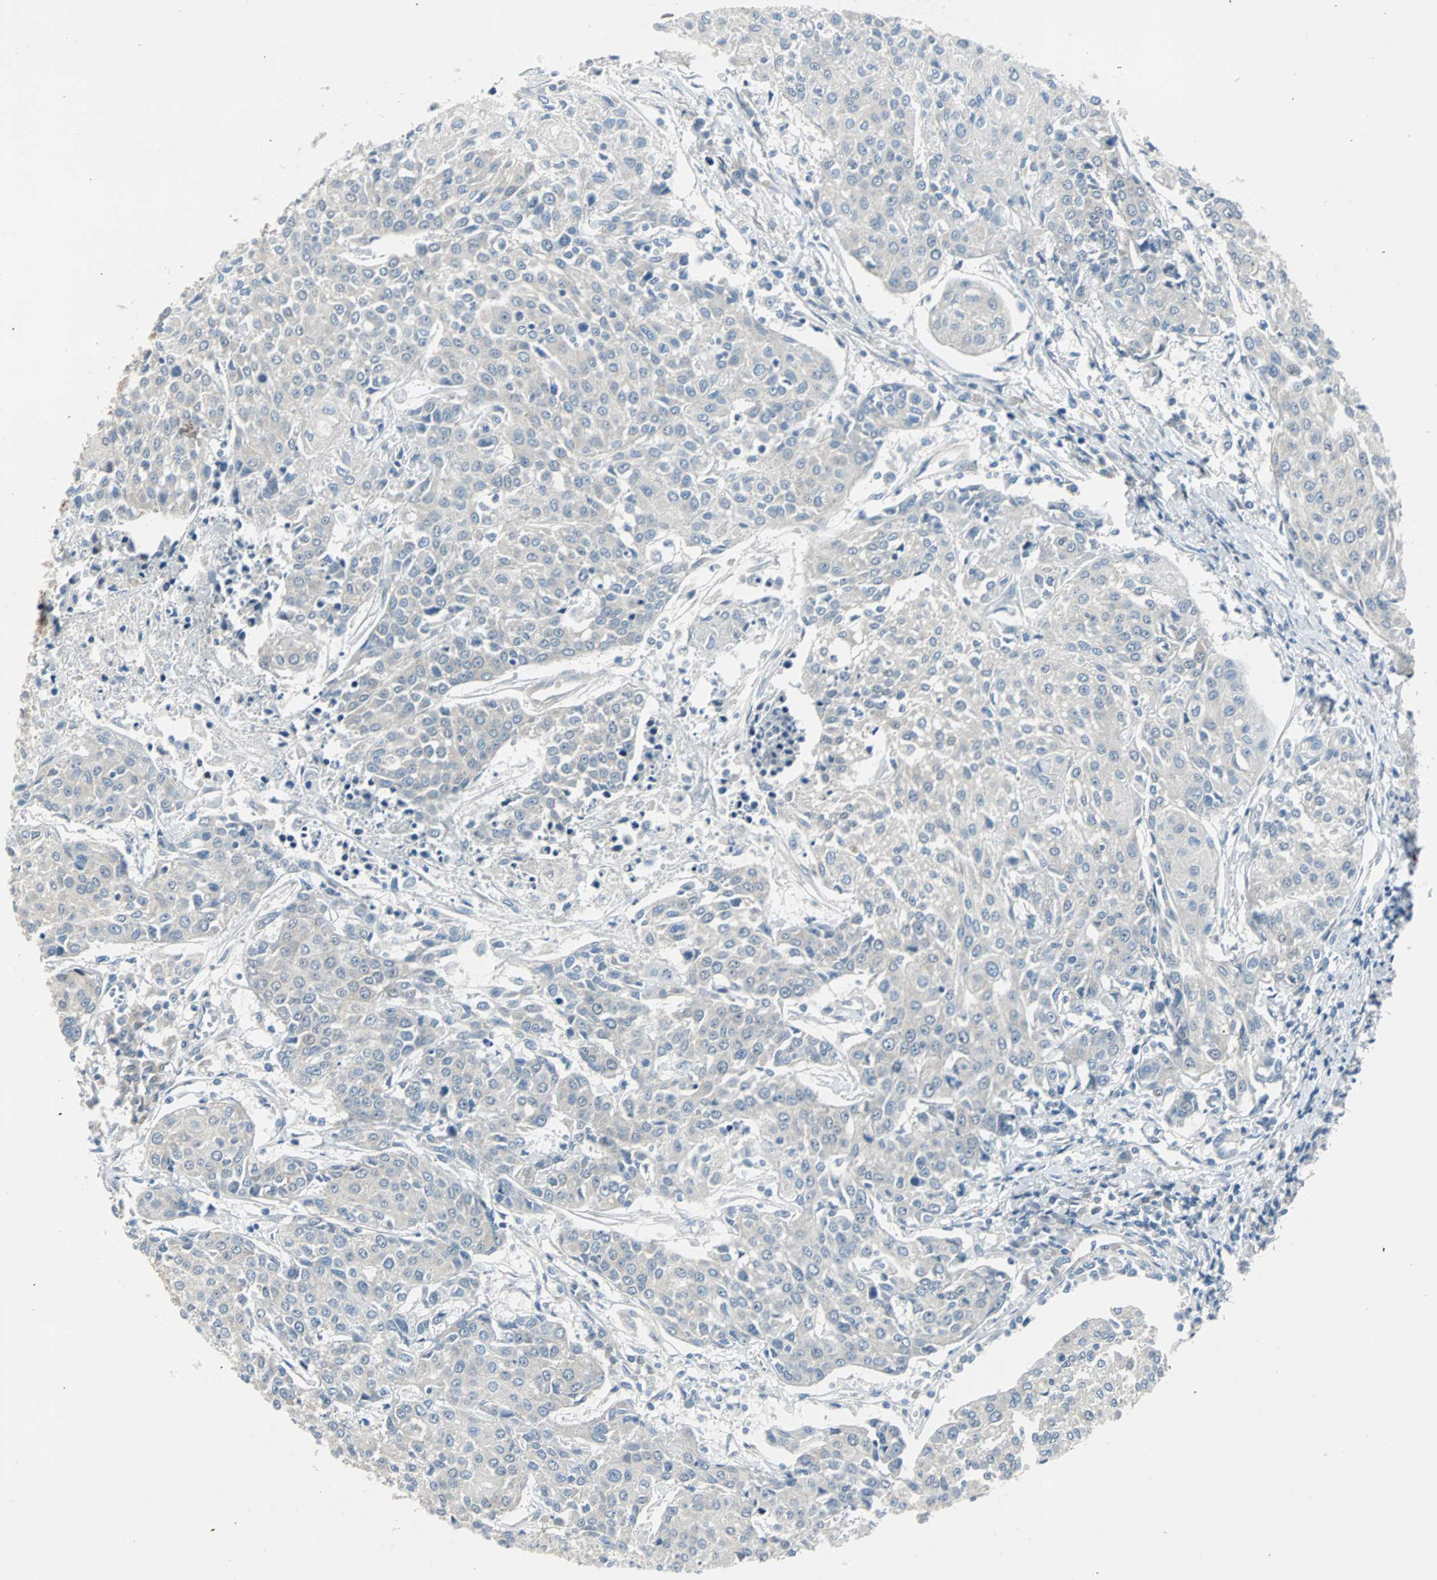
{"staining": {"intensity": "negative", "quantity": "none", "location": "none"}, "tissue": "urothelial cancer", "cell_type": "Tumor cells", "image_type": "cancer", "snomed": [{"axis": "morphology", "description": "Urothelial carcinoma, High grade"}, {"axis": "topography", "description": "Urinary bladder"}], "caption": "Immunohistochemical staining of human urothelial cancer exhibits no significant staining in tumor cells. Nuclei are stained in blue.", "gene": "FHL2", "patient": {"sex": "female", "age": 85}}